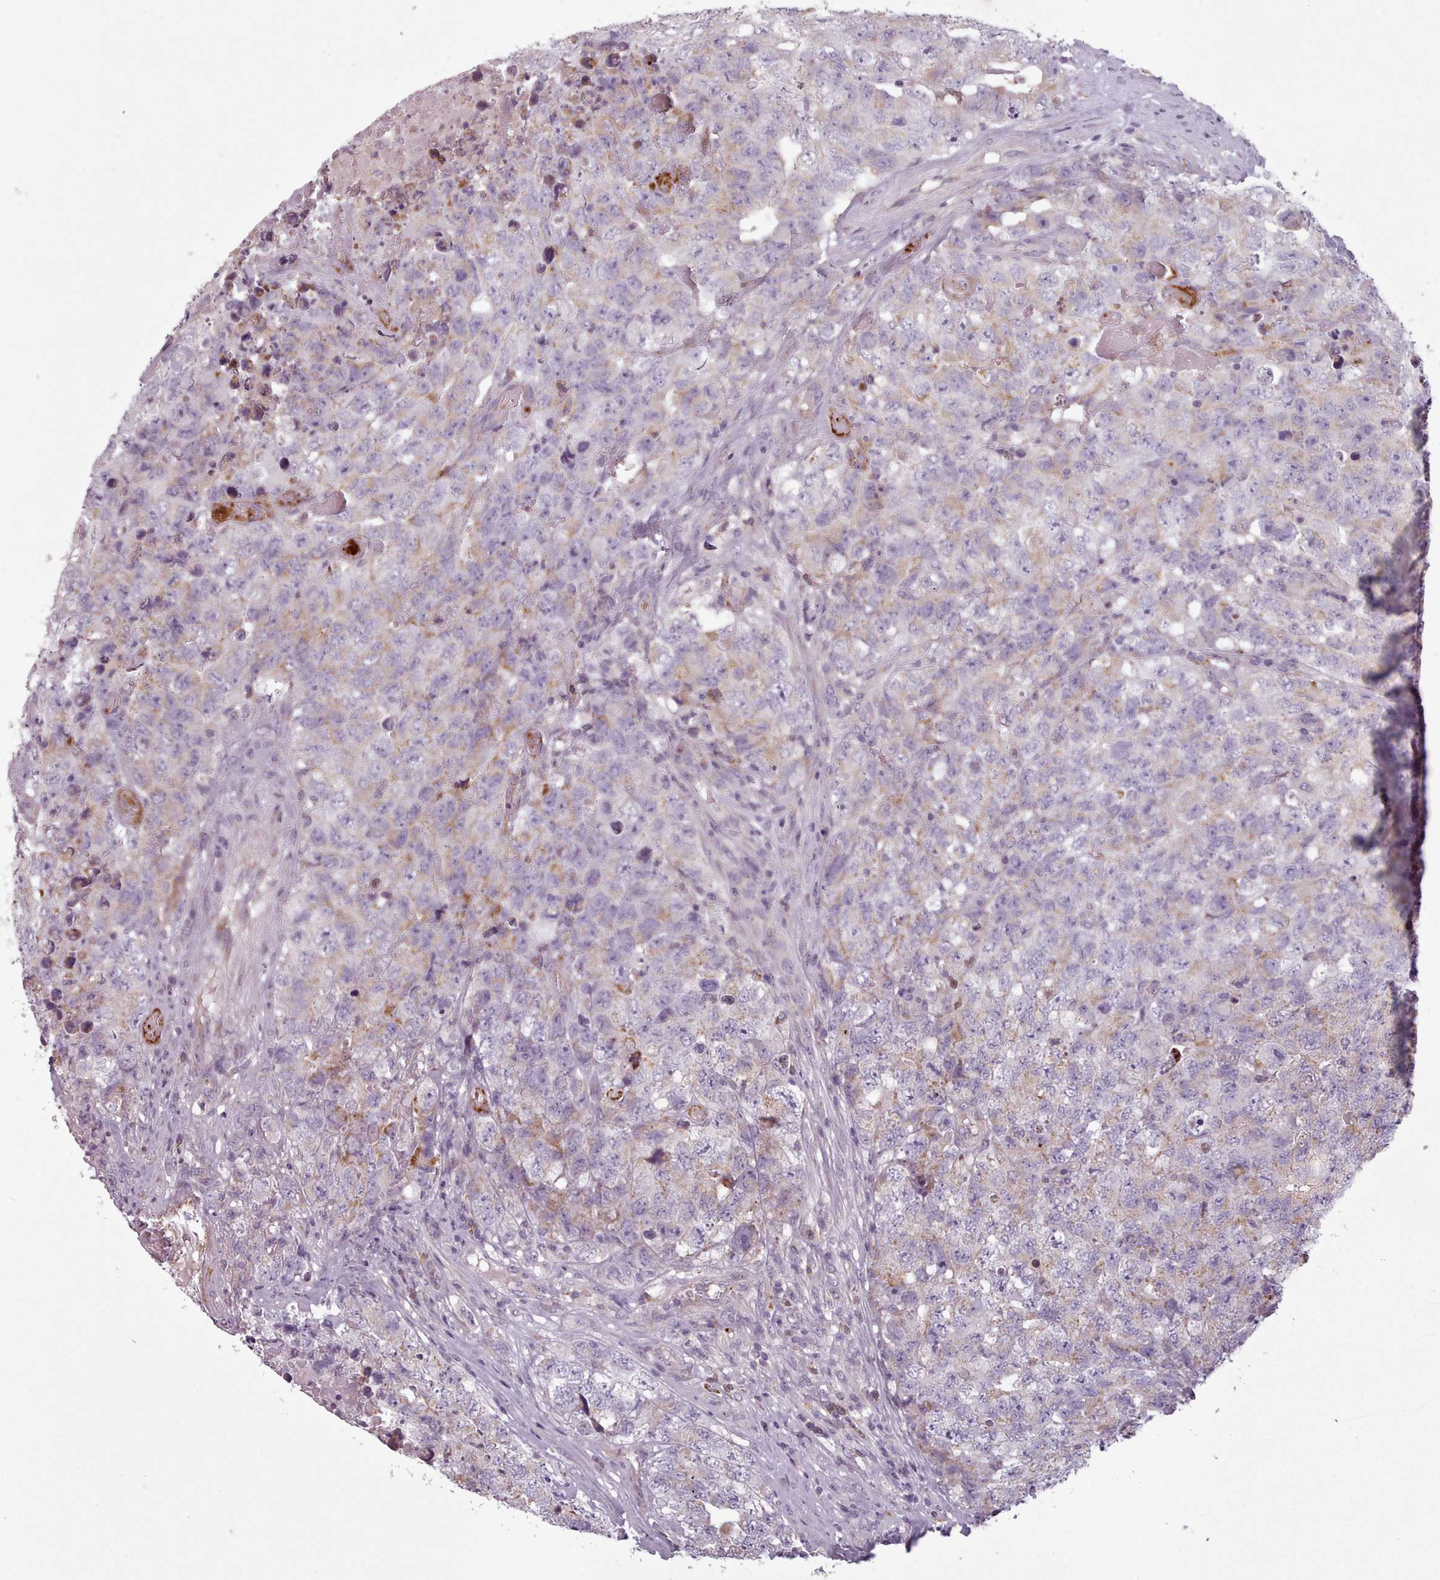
{"staining": {"intensity": "weak", "quantity": "<25%", "location": "cytoplasmic/membranous"}, "tissue": "testis cancer", "cell_type": "Tumor cells", "image_type": "cancer", "snomed": [{"axis": "morphology", "description": "Carcinoma, Embryonal, NOS"}, {"axis": "topography", "description": "Testis"}], "caption": "Testis cancer (embryonal carcinoma) stained for a protein using IHC displays no staining tumor cells.", "gene": "LAPTM5", "patient": {"sex": "male", "age": 31}}